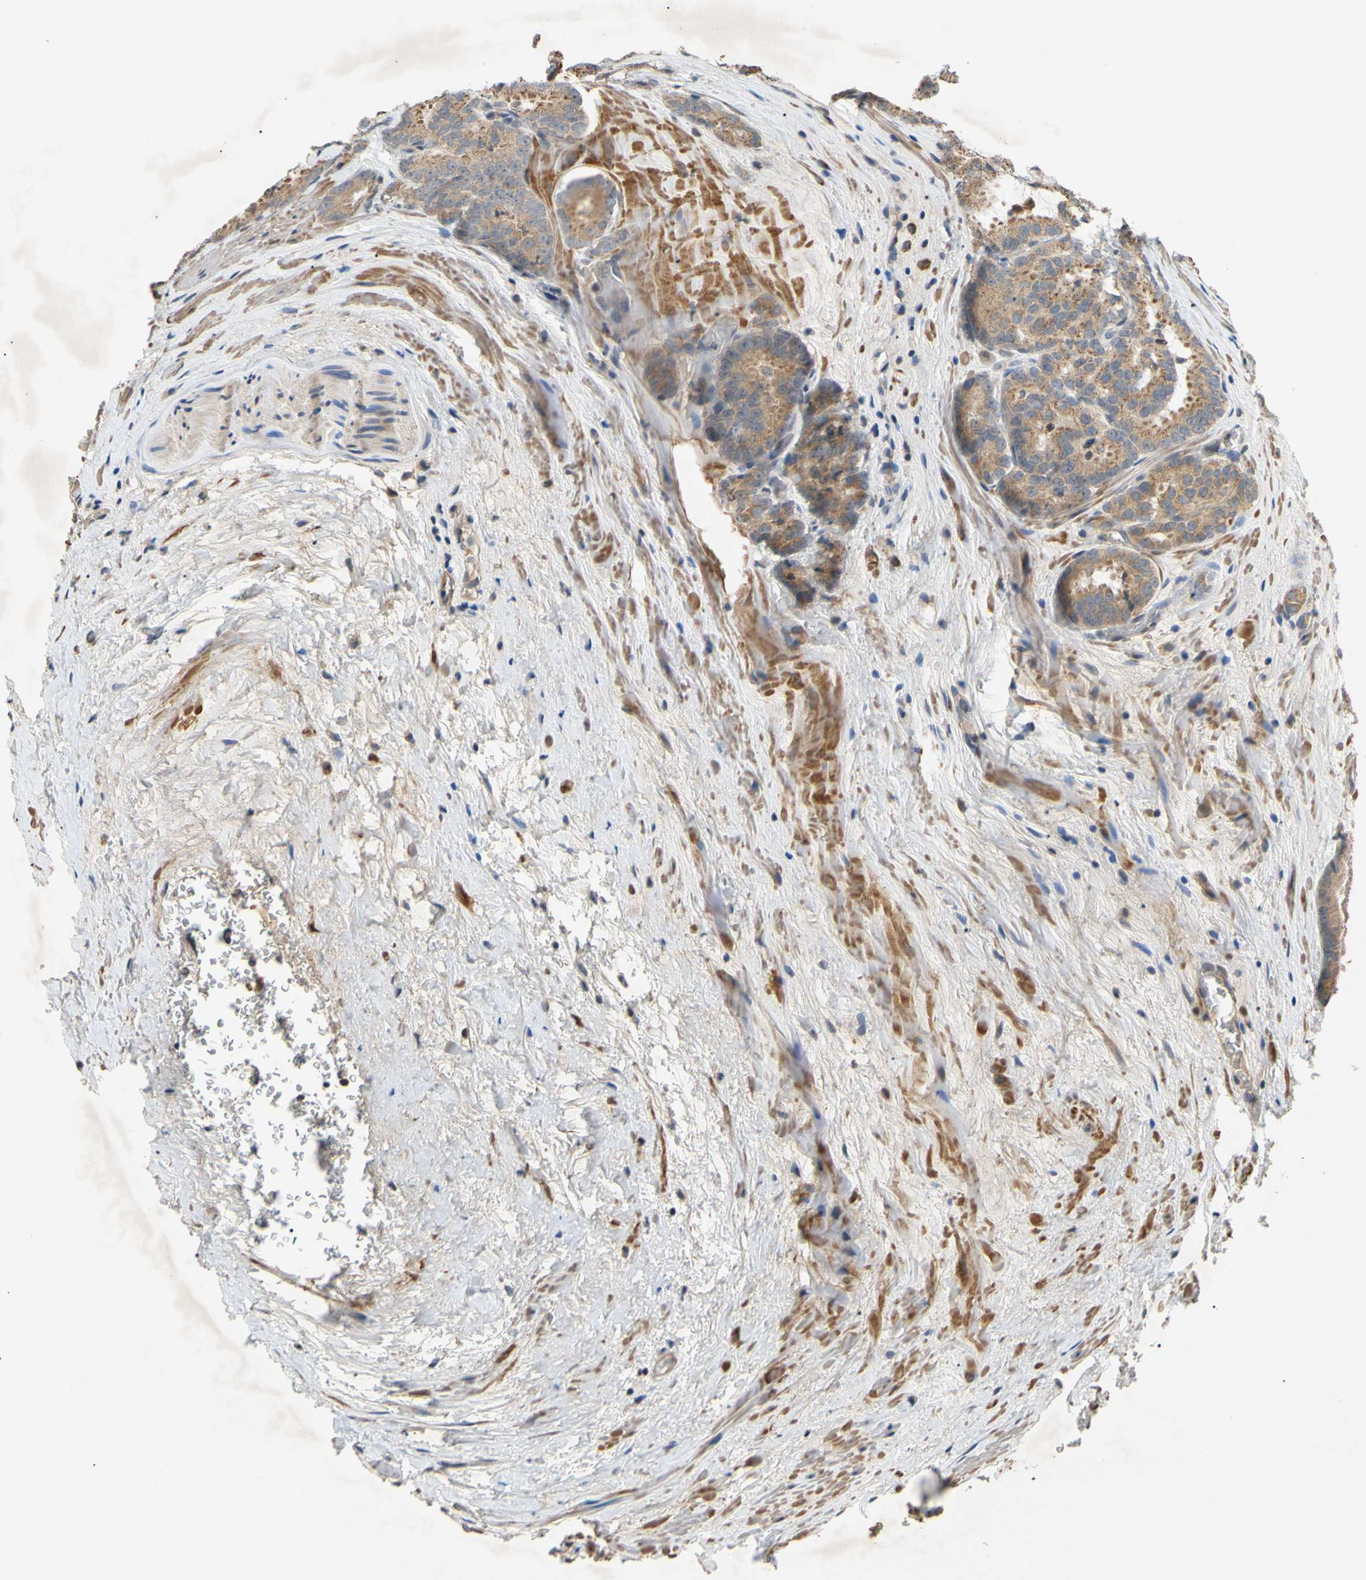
{"staining": {"intensity": "moderate", "quantity": ">75%", "location": "cytoplasmic/membranous"}, "tissue": "prostate cancer", "cell_type": "Tumor cells", "image_type": "cancer", "snomed": [{"axis": "morphology", "description": "Adenocarcinoma, High grade"}, {"axis": "topography", "description": "Prostate"}], "caption": "High-magnification brightfield microscopy of high-grade adenocarcinoma (prostate) stained with DAB (brown) and counterstained with hematoxylin (blue). tumor cells exhibit moderate cytoplasmic/membranous positivity is appreciated in about>75% of cells.", "gene": "PARD6A", "patient": {"sex": "male", "age": 64}}